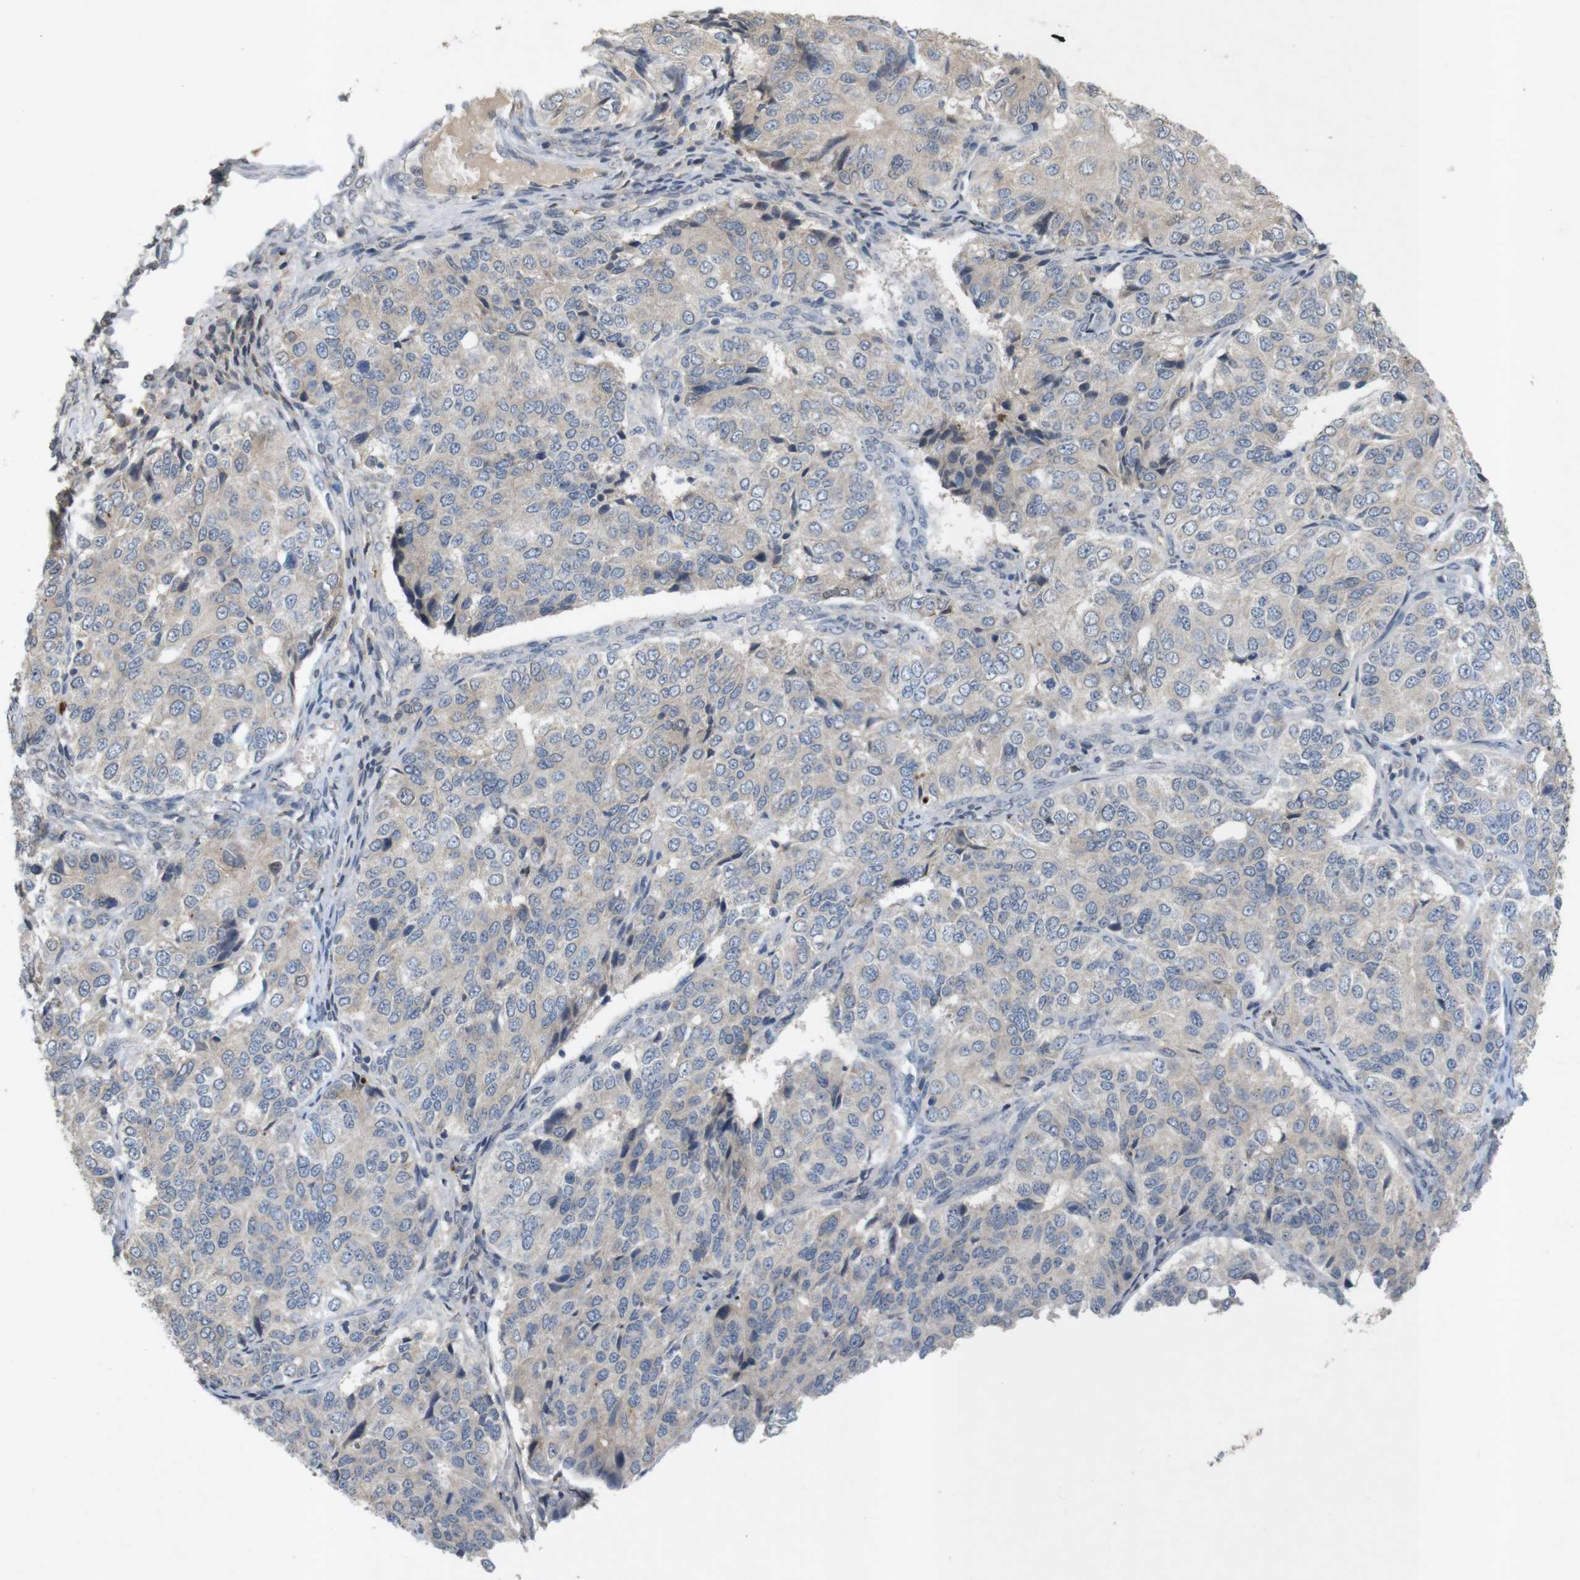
{"staining": {"intensity": "negative", "quantity": "none", "location": "none"}, "tissue": "ovarian cancer", "cell_type": "Tumor cells", "image_type": "cancer", "snomed": [{"axis": "morphology", "description": "Carcinoma, endometroid"}, {"axis": "topography", "description": "Ovary"}], "caption": "Human ovarian cancer stained for a protein using immunohistochemistry demonstrates no positivity in tumor cells.", "gene": "TSPAN14", "patient": {"sex": "female", "age": 51}}